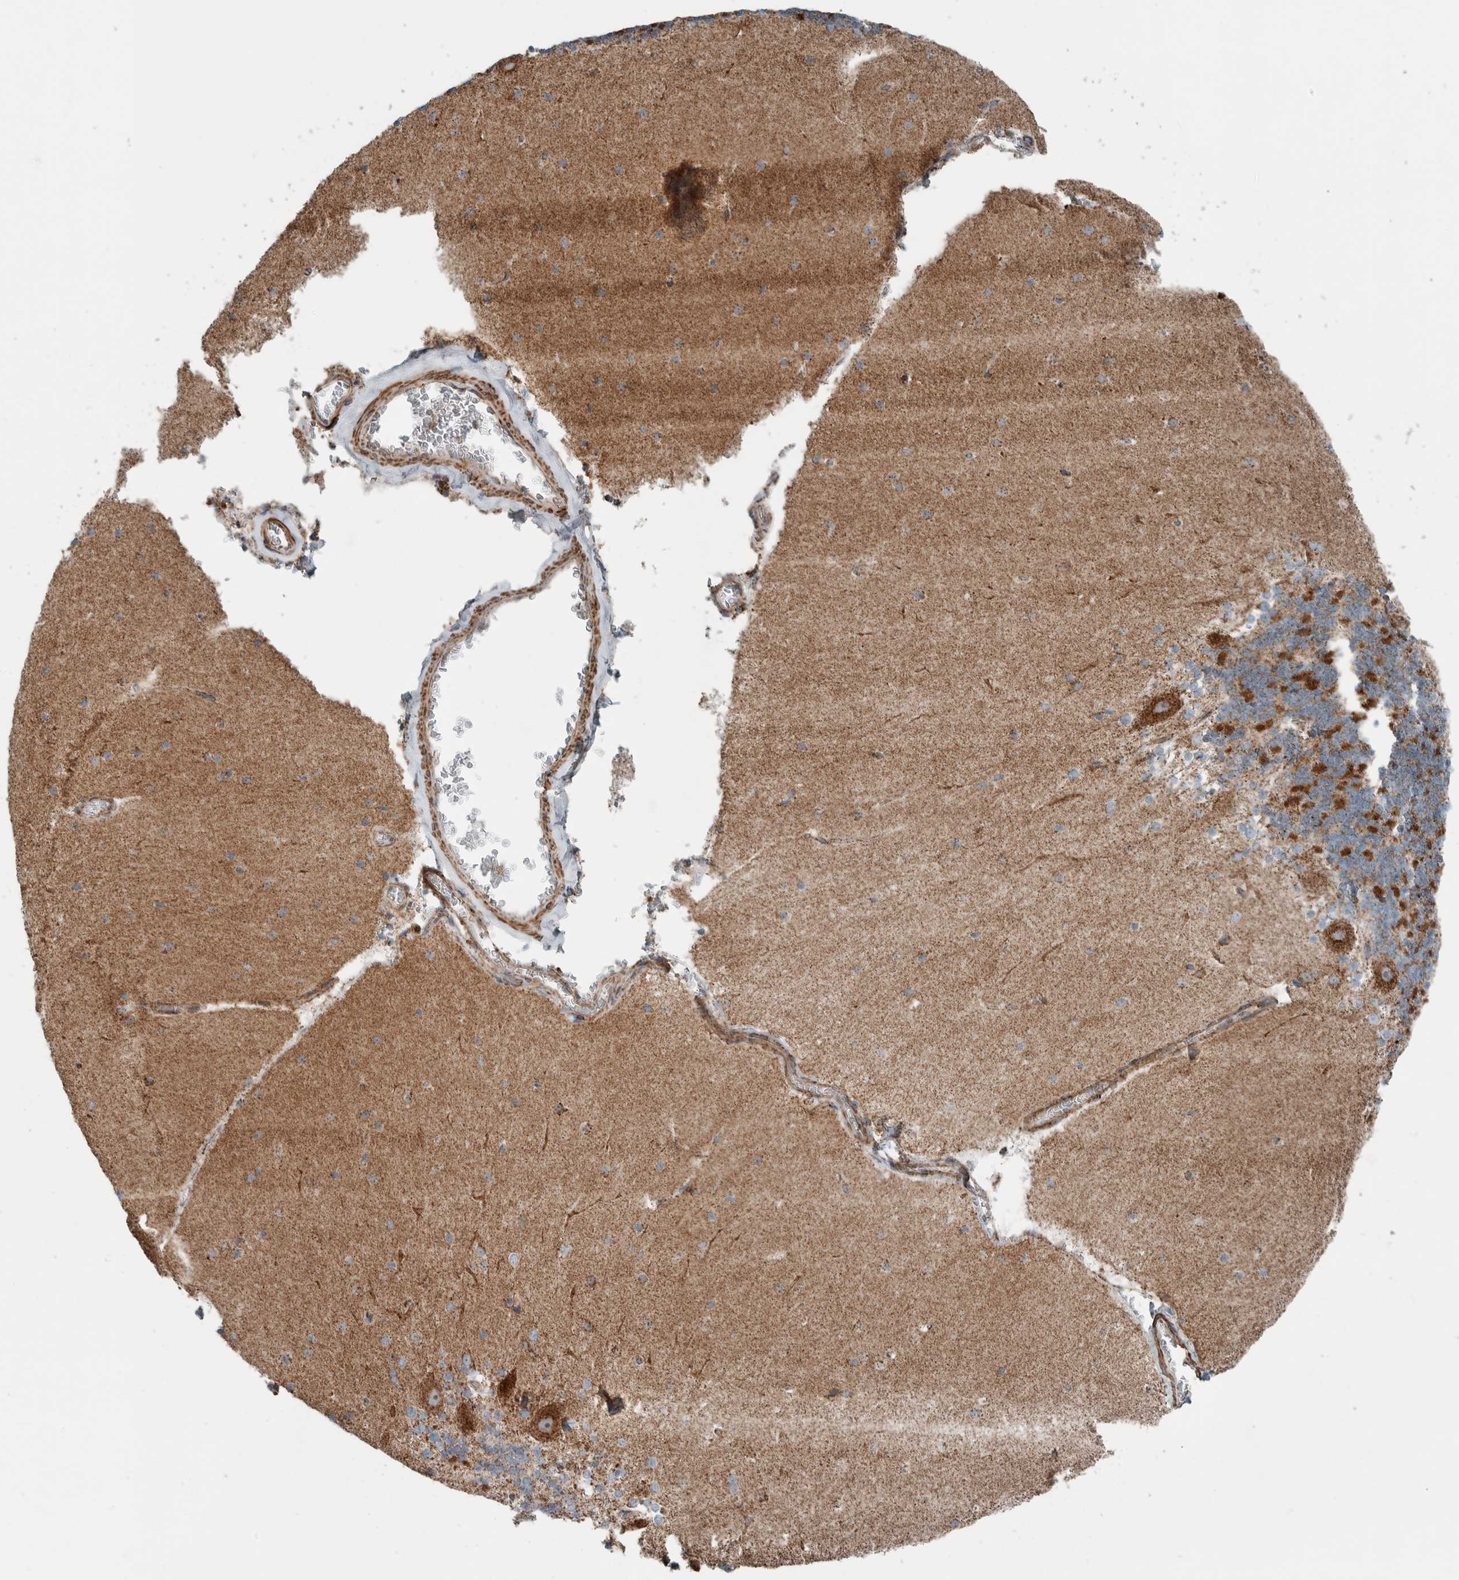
{"staining": {"intensity": "moderate", "quantity": ">75%", "location": "cytoplasmic/membranous"}, "tissue": "cerebellum", "cell_type": "Cells in granular layer", "image_type": "normal", "snomed": [{"axis": "morphology", "description": "Normal tissue, NOS"}, {"axis": "topography", "description": "Cerebellum"}], "caption": "DAB immunohistochemical staining of benign cerebellum exhibits moderate cytoplasmic/membranous protein staining in approximately >75% of cells in granular layer. (Brightfield microscopy of DAB IHC at high magnification).", "gene": "CNTROB", "patient": {"sex": "female", "age": 19}}